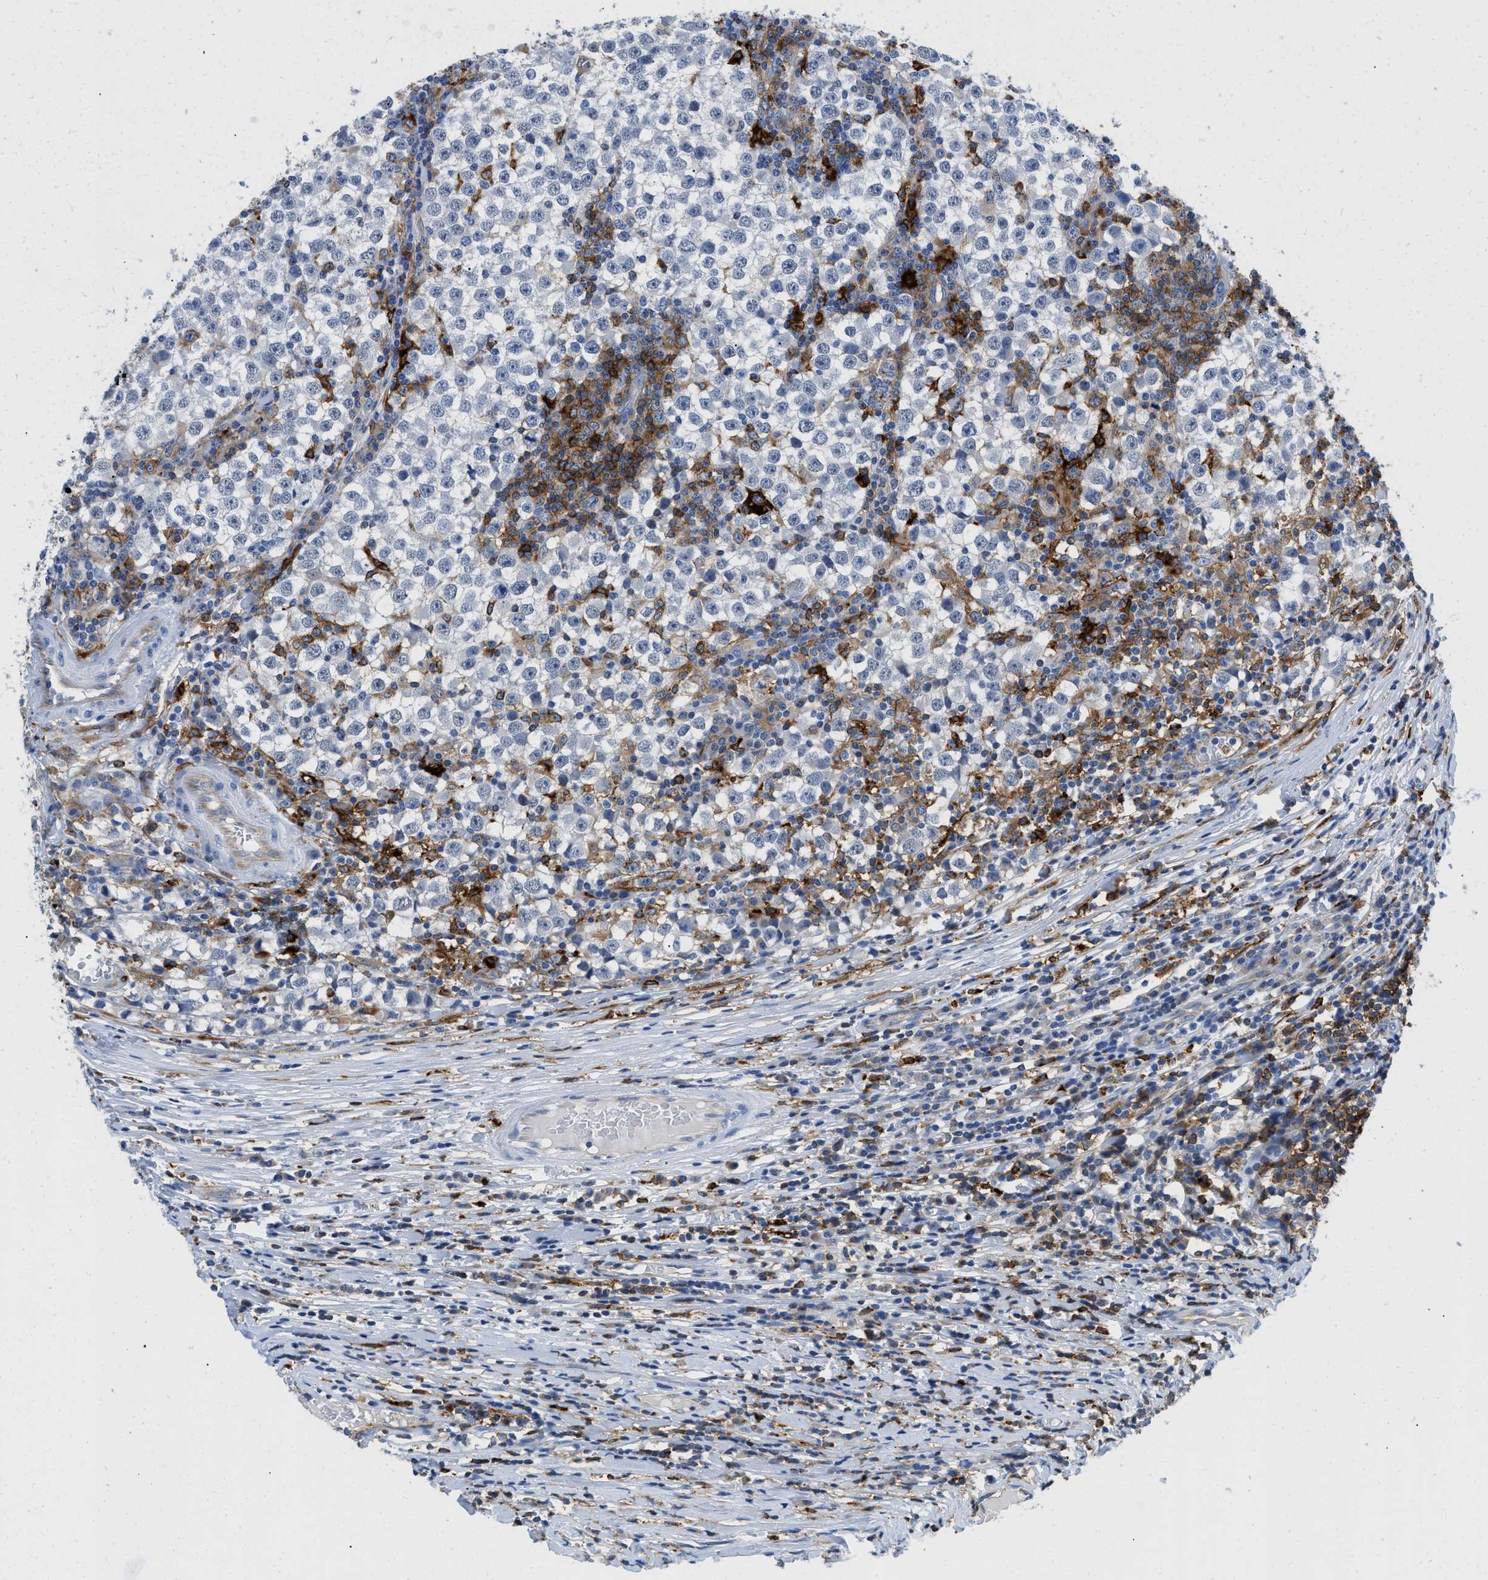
{"staining": {"intensity": "negative", "quantity": "none", "location": "none"}, "tissue": "testis cancer", "cell_type": "Tumor cells", "image_type": "cancer", "snomed": [{"axis": "morphology", "description": "Seminoma, NOS"}, {"axis": "topography", "description": "Testis"}], "caption": "Tumor cells show no significant protein expression in seminoma (testis).", "gene": "CD226", "patient": {"sex": "male", "age": 65}}